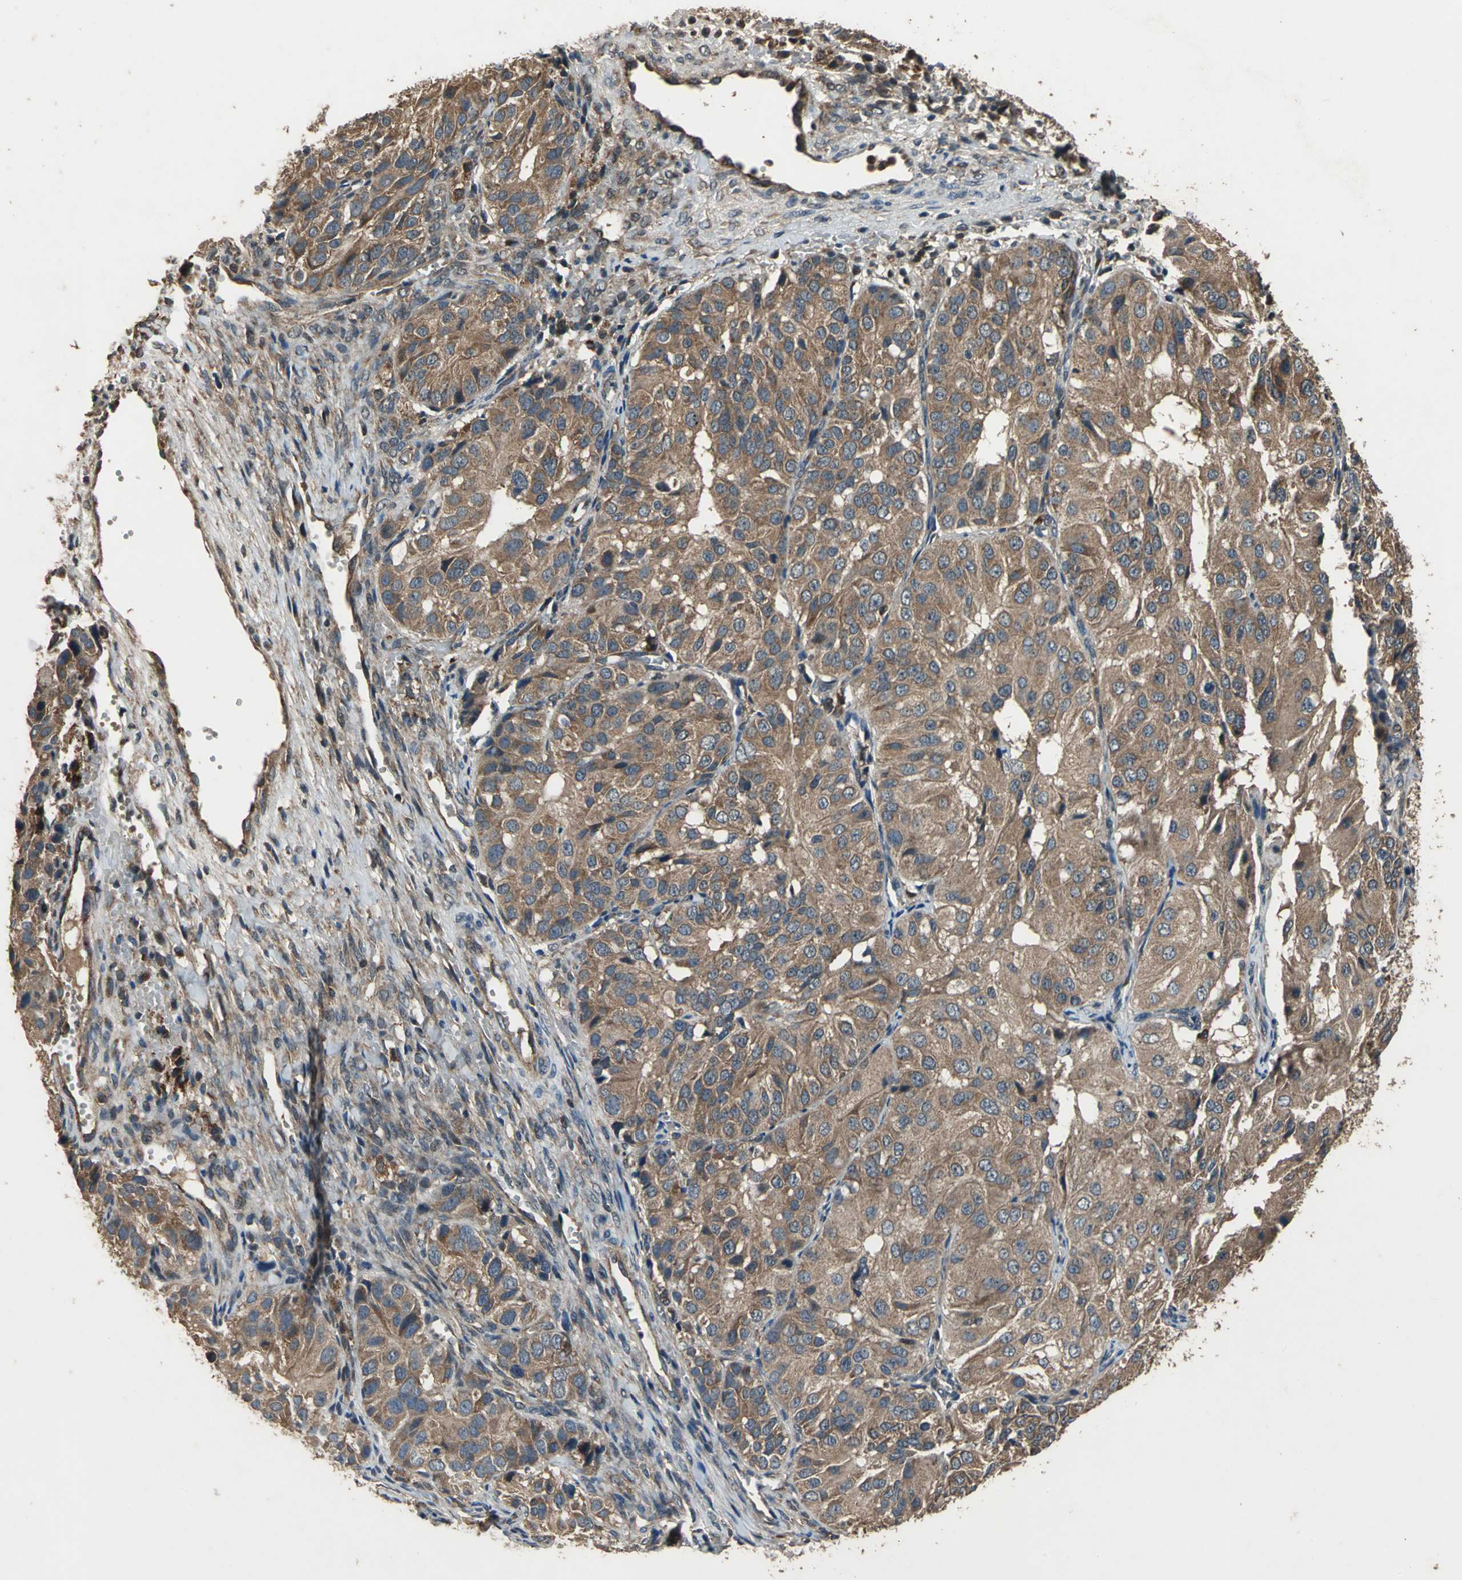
{"staining": {"intensity": "strong", "quantity": ">75%", "location": "cytoplasmic/membranous"}, "tissue": "ovarian cancer", "cell_type": "Tumor cells", "image_type": "cancer", "snomed": [{"axis": "morphology", "description": "Carcinoma, endometroid"}, {"axis": "topography", "description": "Ovary"}], "caption": "IHC photomicrograph of neoplastic tissue: ovarian cancer stained using immunohistochemistry reveals high levels of strong protein expression localized specifically in the cytoplasmic/membranous of tumor cells, appearing as a cytoplasmic/membranous brown color.", "gene": "ZNF608", "patient": {"sex": "female", "age": 51}}